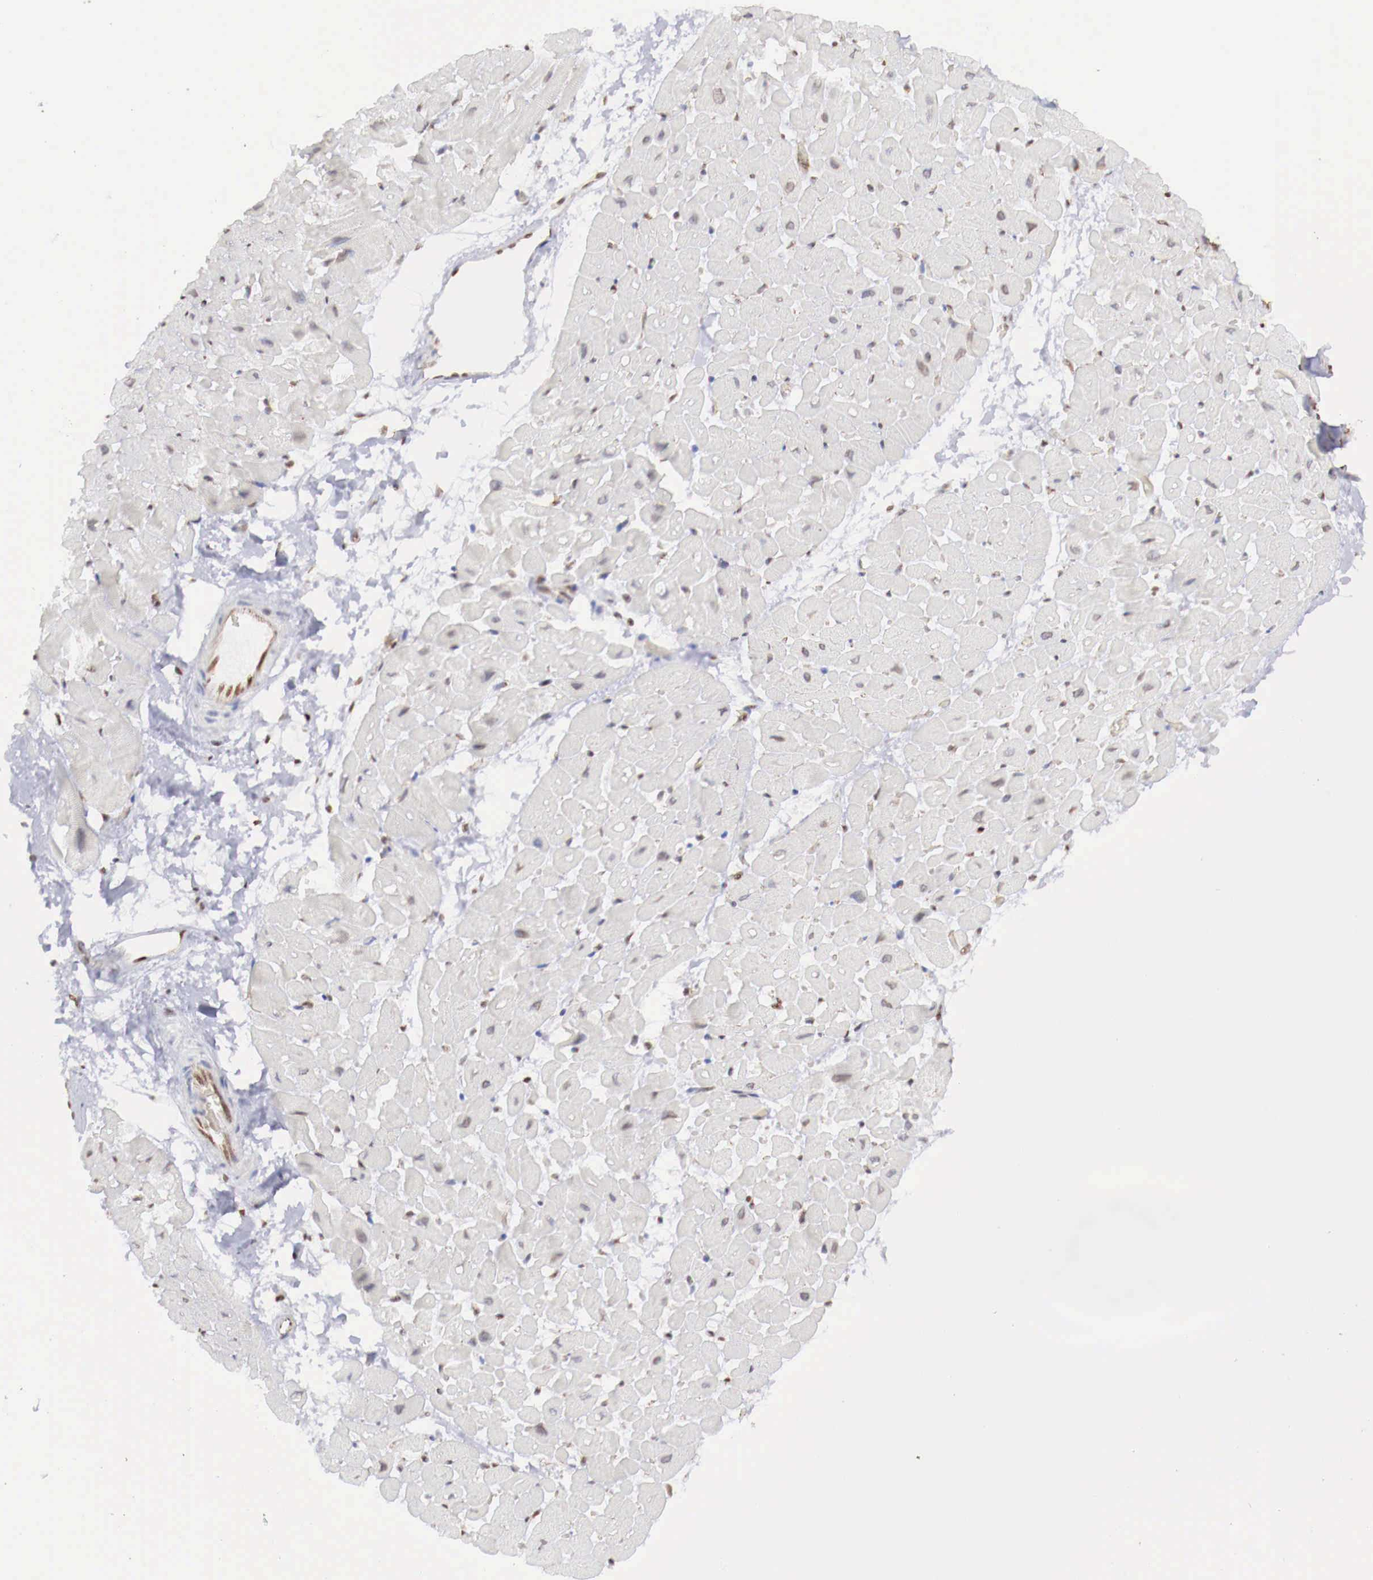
{"staining": {"intensity": "weak", "quantity": "25%-75%", "location": "nuclear"}, "tissue": "heart muscle", "cell_type": "Cardiomyocytes", "image_type": "normal", "snomed": [{"axis": "morphology", "description": "Normal tissue, NOS"}, {"axis": "topography", "description": "Heart"}], "caption": "Immunohistochemistry (IHC) (DAB (3,3'-diaminobenzidine)) staining of normal human heart muscle exhibits weak nuclear protein expression in approximately 25%-75% of cardiomyocytes.", "gene": "MAX", "patient": {"sex": "male", "age": 45}}